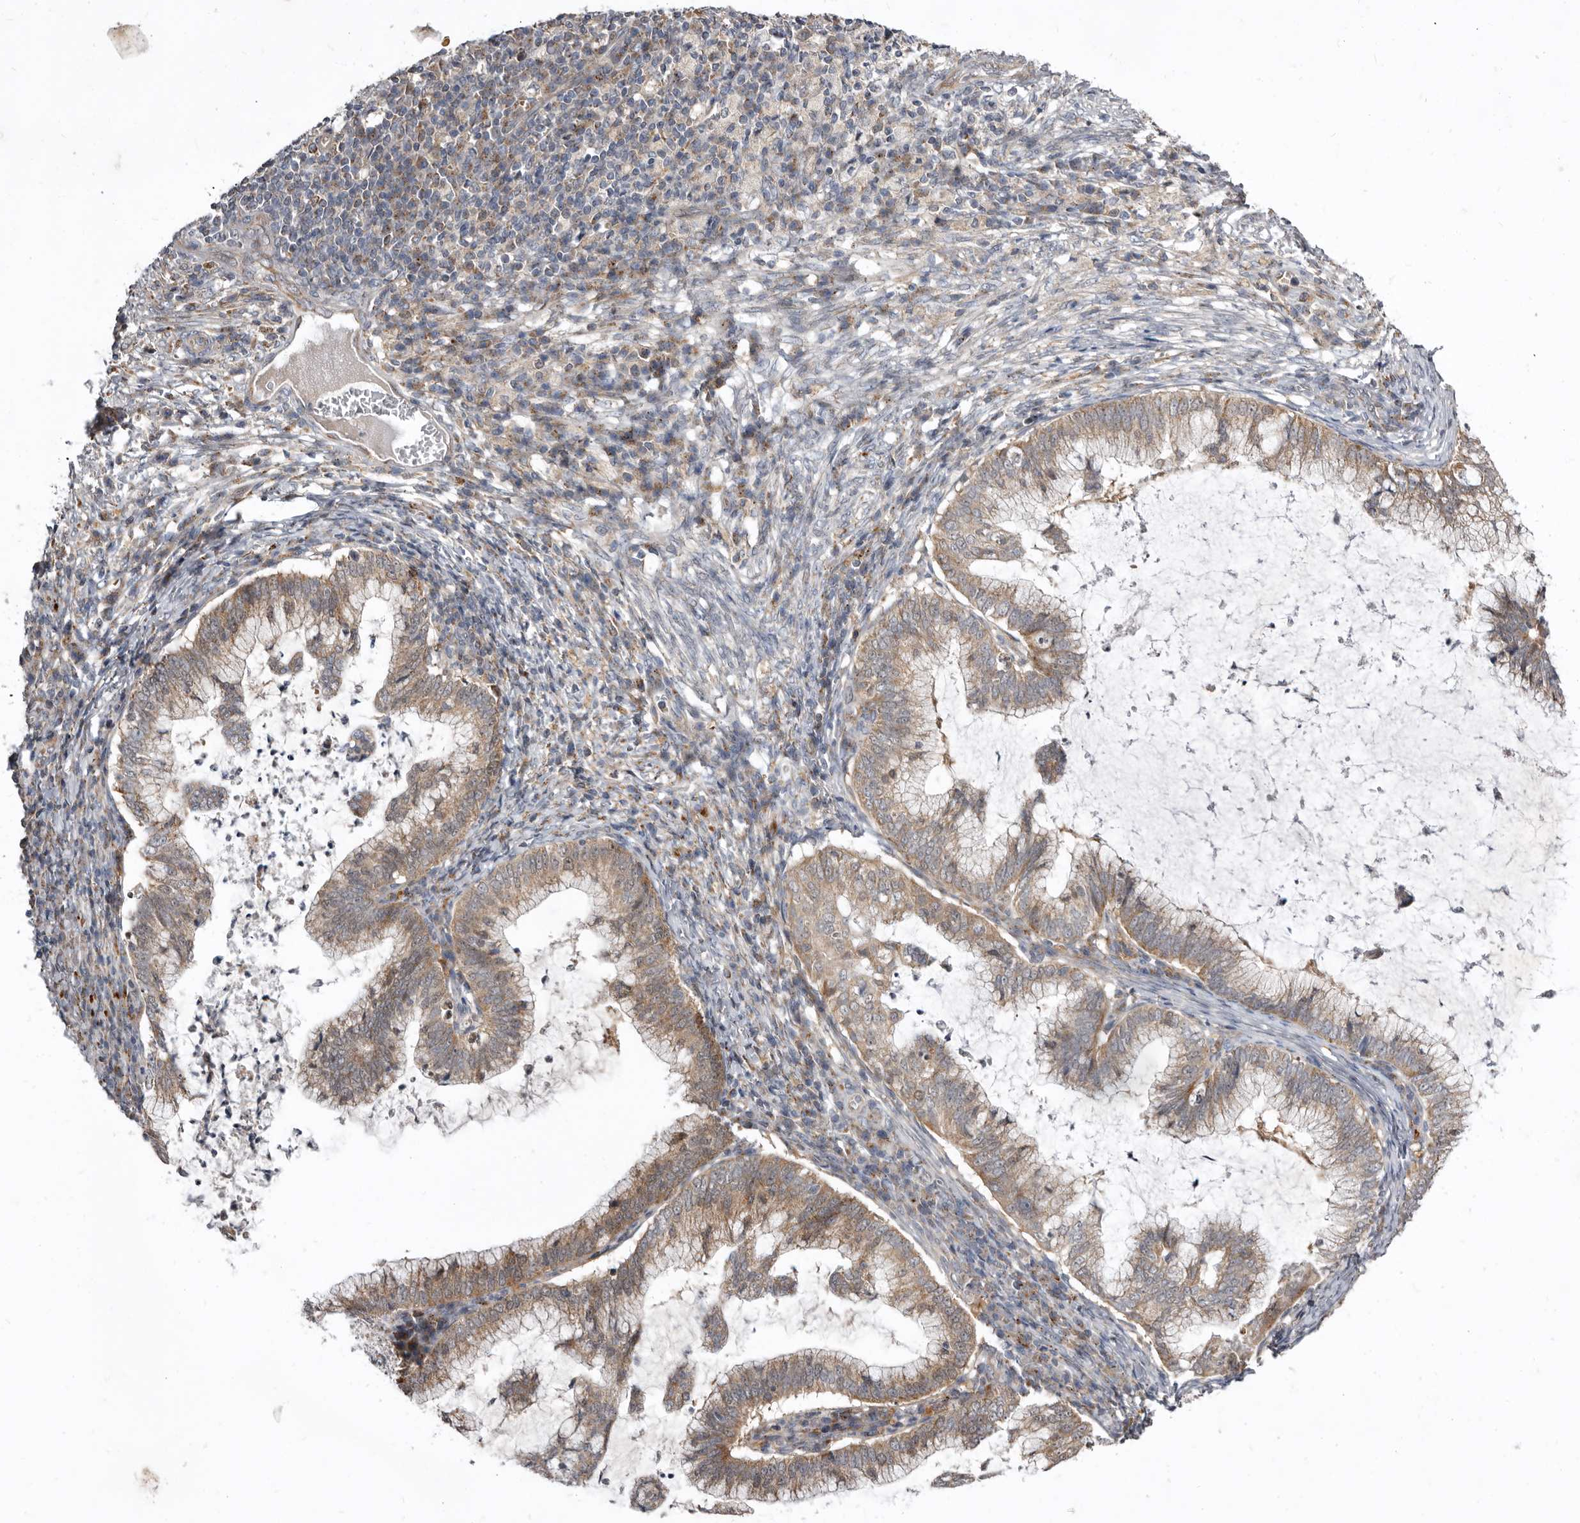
{"staining": {"intensity": "weak", "quantity": ">75%", "location": "cytoplasmic/membranous"}, "tissue": "cervical cancer", "cell_type": "Tumor cells", "image_type": "cancer", "snomed": [{"axis": "morphology", "description": "Adenocarcinoma, NOS"}, {"axis": "topography", "description": "Cervix"}], "caption": "Tumor cells display low levels of weak cytoplasmic/membranous expression in approximately >75% of cells in cervical adenocarcinoma.", "gene": "SMC4", "patient": {"sex": "female", "age": 36}}